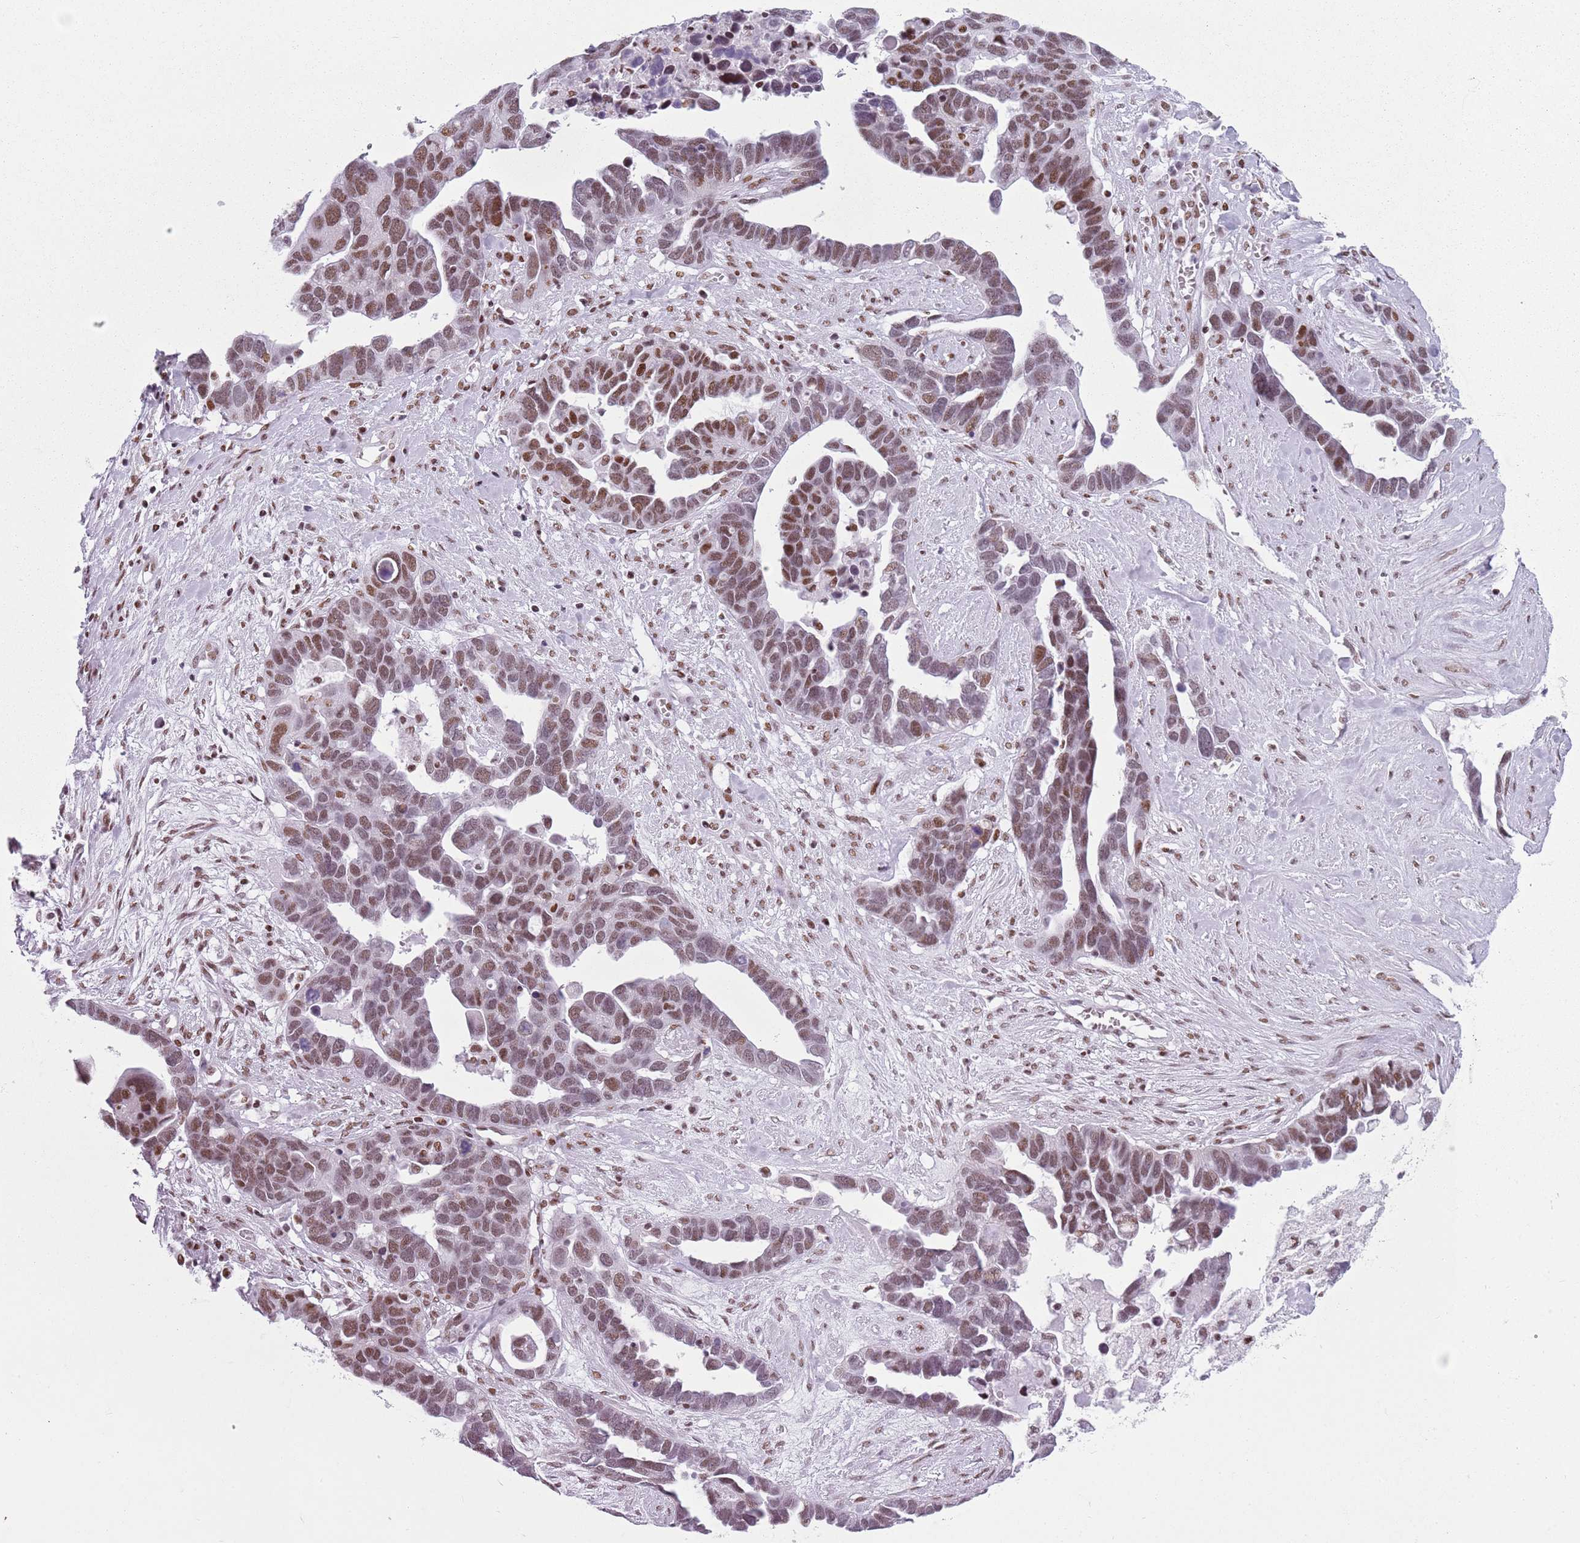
{"staining": {"intensity": "moderate", "quantity": ">75%", "location": "nuclear"}, "tissue": "ovarian cancer", "cell_type": "Tumor cells", "image_type": "cancer", "snomed": [{"axis": "morphology", "description": "Cystadenocarcinoma, serous, NOS"}, {"axis": "topography", "description": "Ovary"}], "caption": "IHC (DAB) staining of ovarian cancer (serous cystadenocarcinoma) reveals moderate nuclear protein expression in about >75% of tumor cells. (IHC, brightfield microscopy, high magnification).", "gene": "FAM104B", "patient": {"sex": "female", "age": 54}}